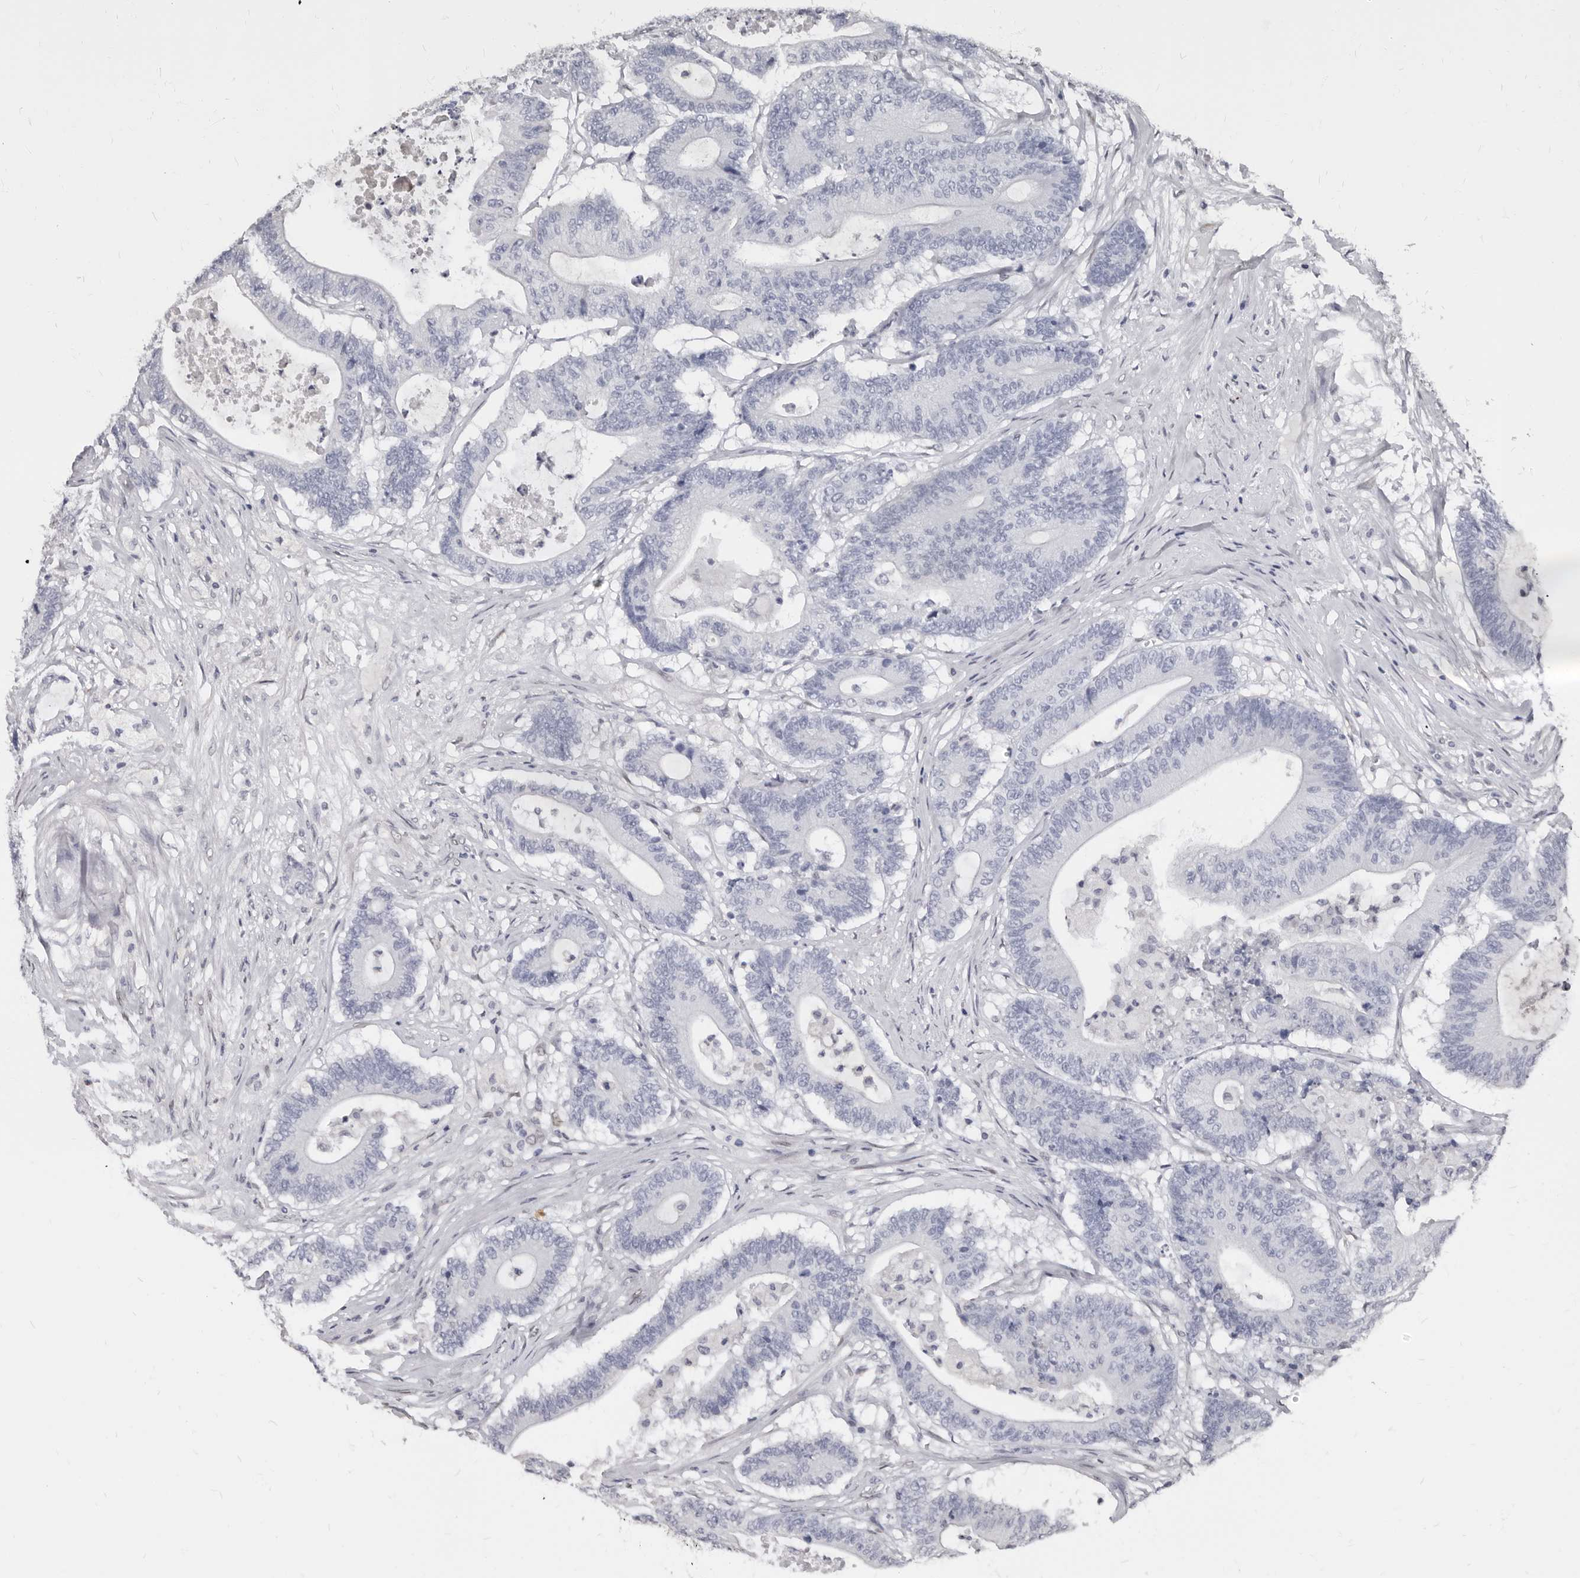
{"staining": {"intensity": "negative", "quantity": "none", "location": "none"}, "tissue": "colorectal cancer", "cell_type": "Tumor cells", "image_type": "cancer", "snomed": [{"axis": "morphology", "description": "Adenocarcinoma, NOS"}, {"axis": "topography", "description": "Colon"}], "caption": "Immunohistochemistry (IHC) of human colorectal cancer (adenocarcinoma) shows no staining in tumor cells.", "gene": "MRGPRF", "patient": {"sex": "female", "age": 84}}